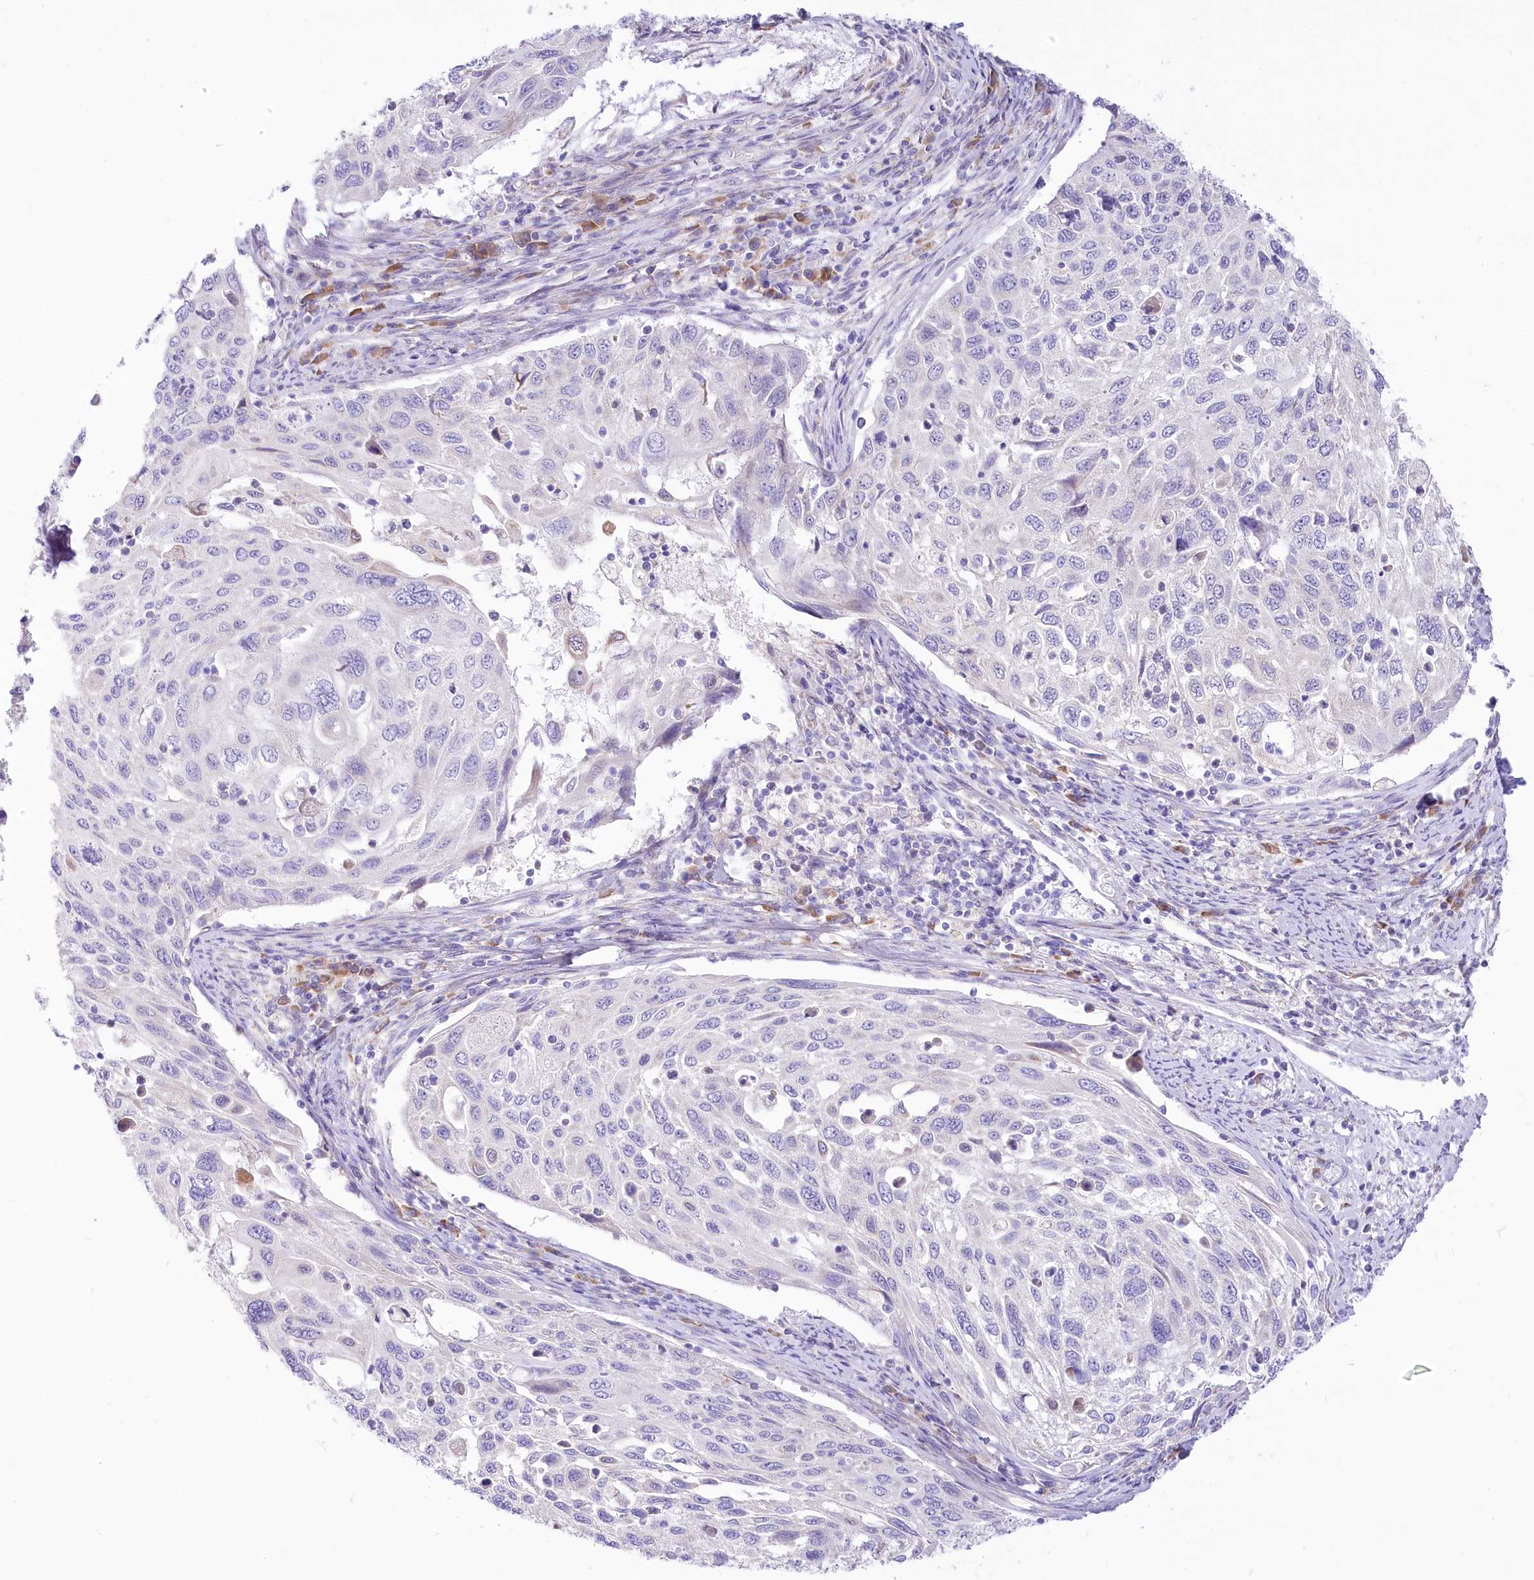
{"staining": {"intensity": "negative", "quantity": "none", "location": "none"}, "tissue": "cervical cancer", "cell_type": "Tumor cells", "image_type": "cancer", "snomed": [{"axis": "morphology", "description": "Squamous cell carcinoma, NOS"}, {"axis": "topography", "description": "Cervix"}], "caption": "Photomicrograph shows no protein positivity in tumor cells of cervical cancer (squamous cell carcinoma) tissue.", "gene": "STT3B", "patient": {"sex": "female", "age": 70}}